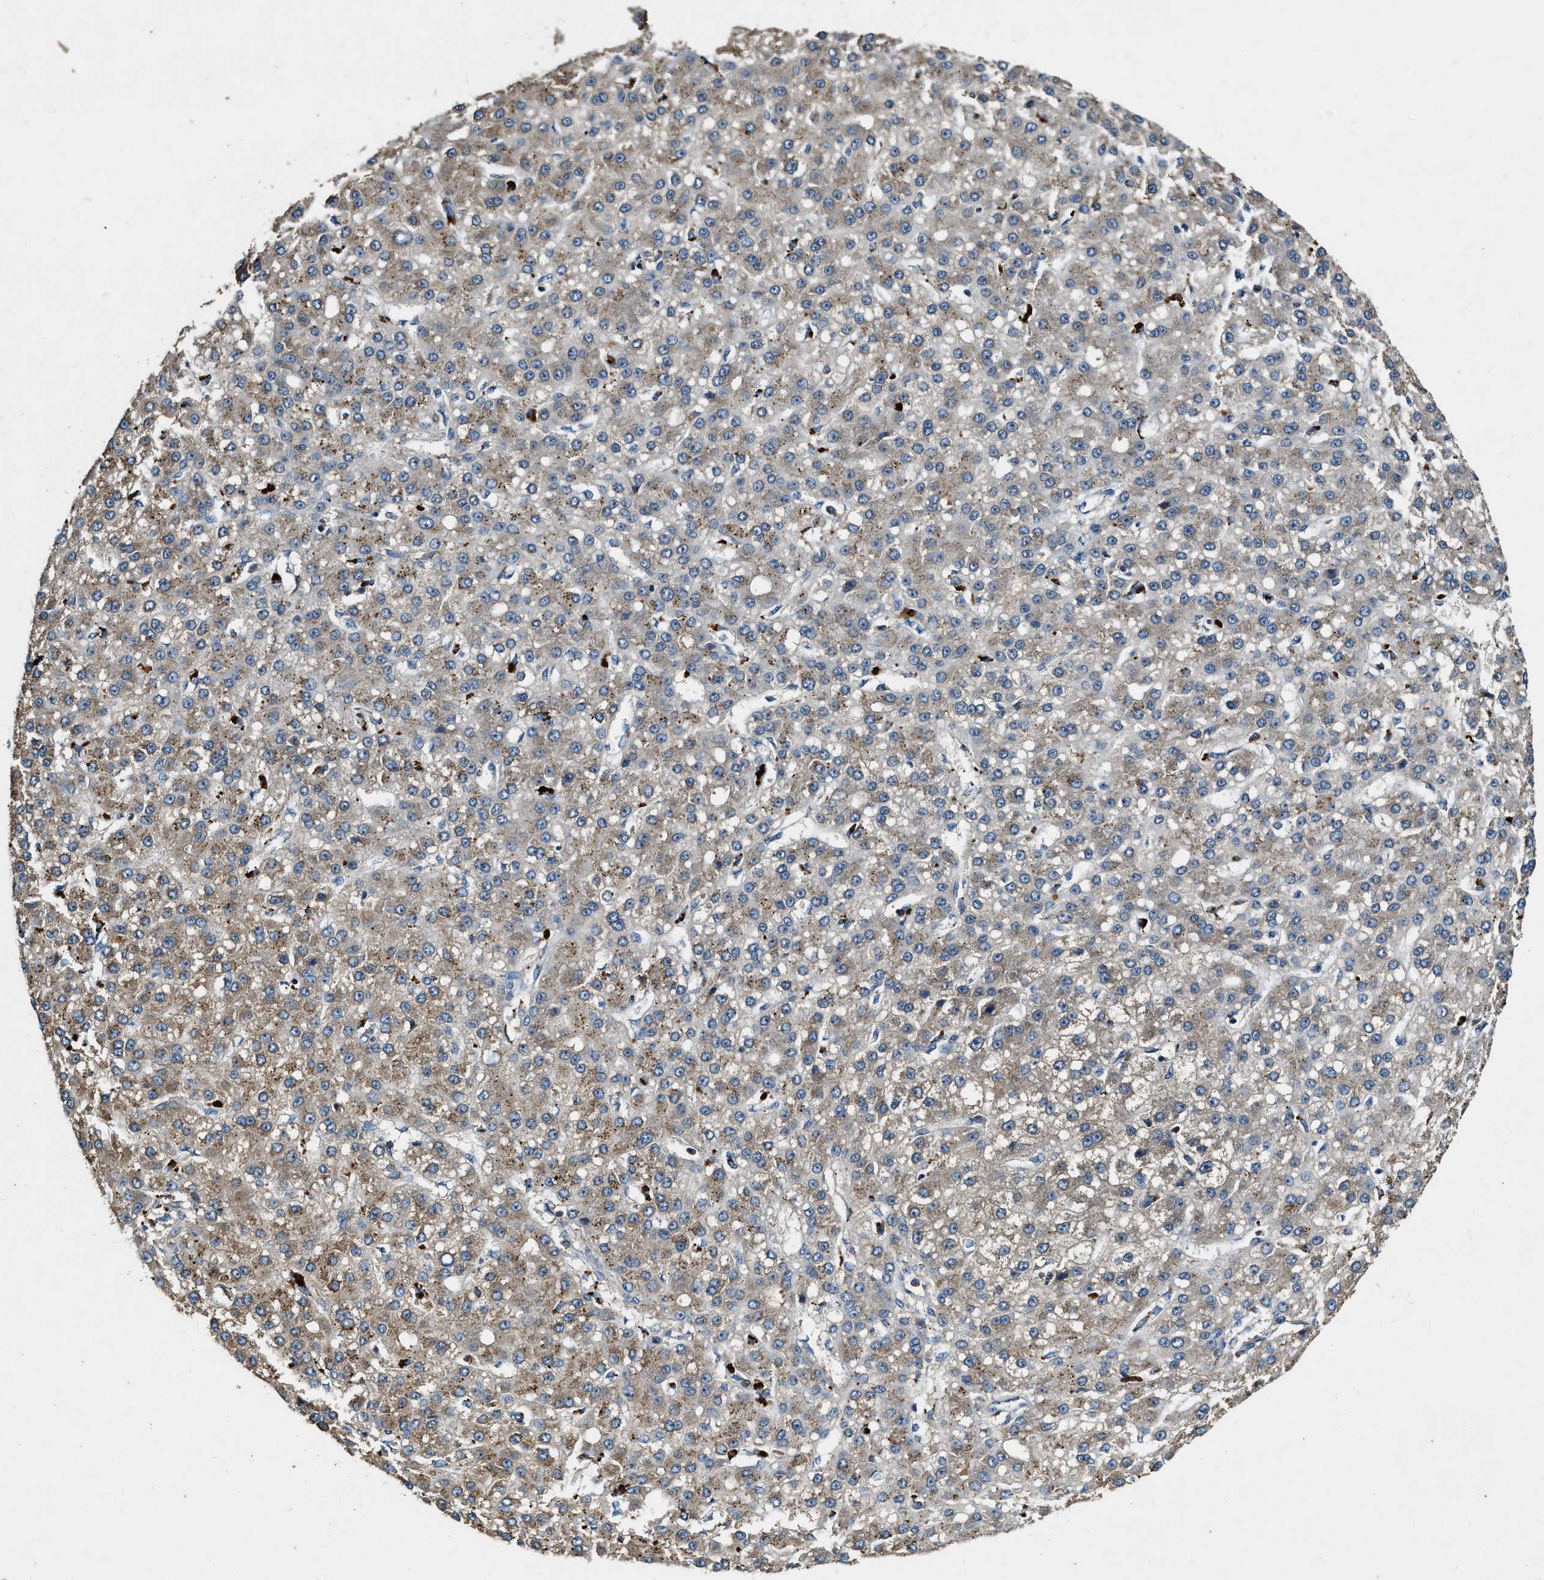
{"staining": {"intensity": "weak", "quantity": "<25%", "location": "cytoplasmic/membranous"}, "tissue": "liver cancer", "cell_type": "Tumor cells", "image_type": "cancer", "snomed": [{"axis": "morphology", "description": "Carcinoma, Hepatocellular, NOS"}, {"axis": "topography", "description": "Liver"}], "caption": "Immunohistochemistry (IHC) micrograph of liver cancer stained for a protein (brown), which reveals no positivity in tumor cells. Brightfield microscopy of immunohistochemistry stained with DAB (brown) and hematoxylin (blue), captured at high magnification.", "gene": "BLOC1S1", "patient": {"sex": "male", "age": 67}}